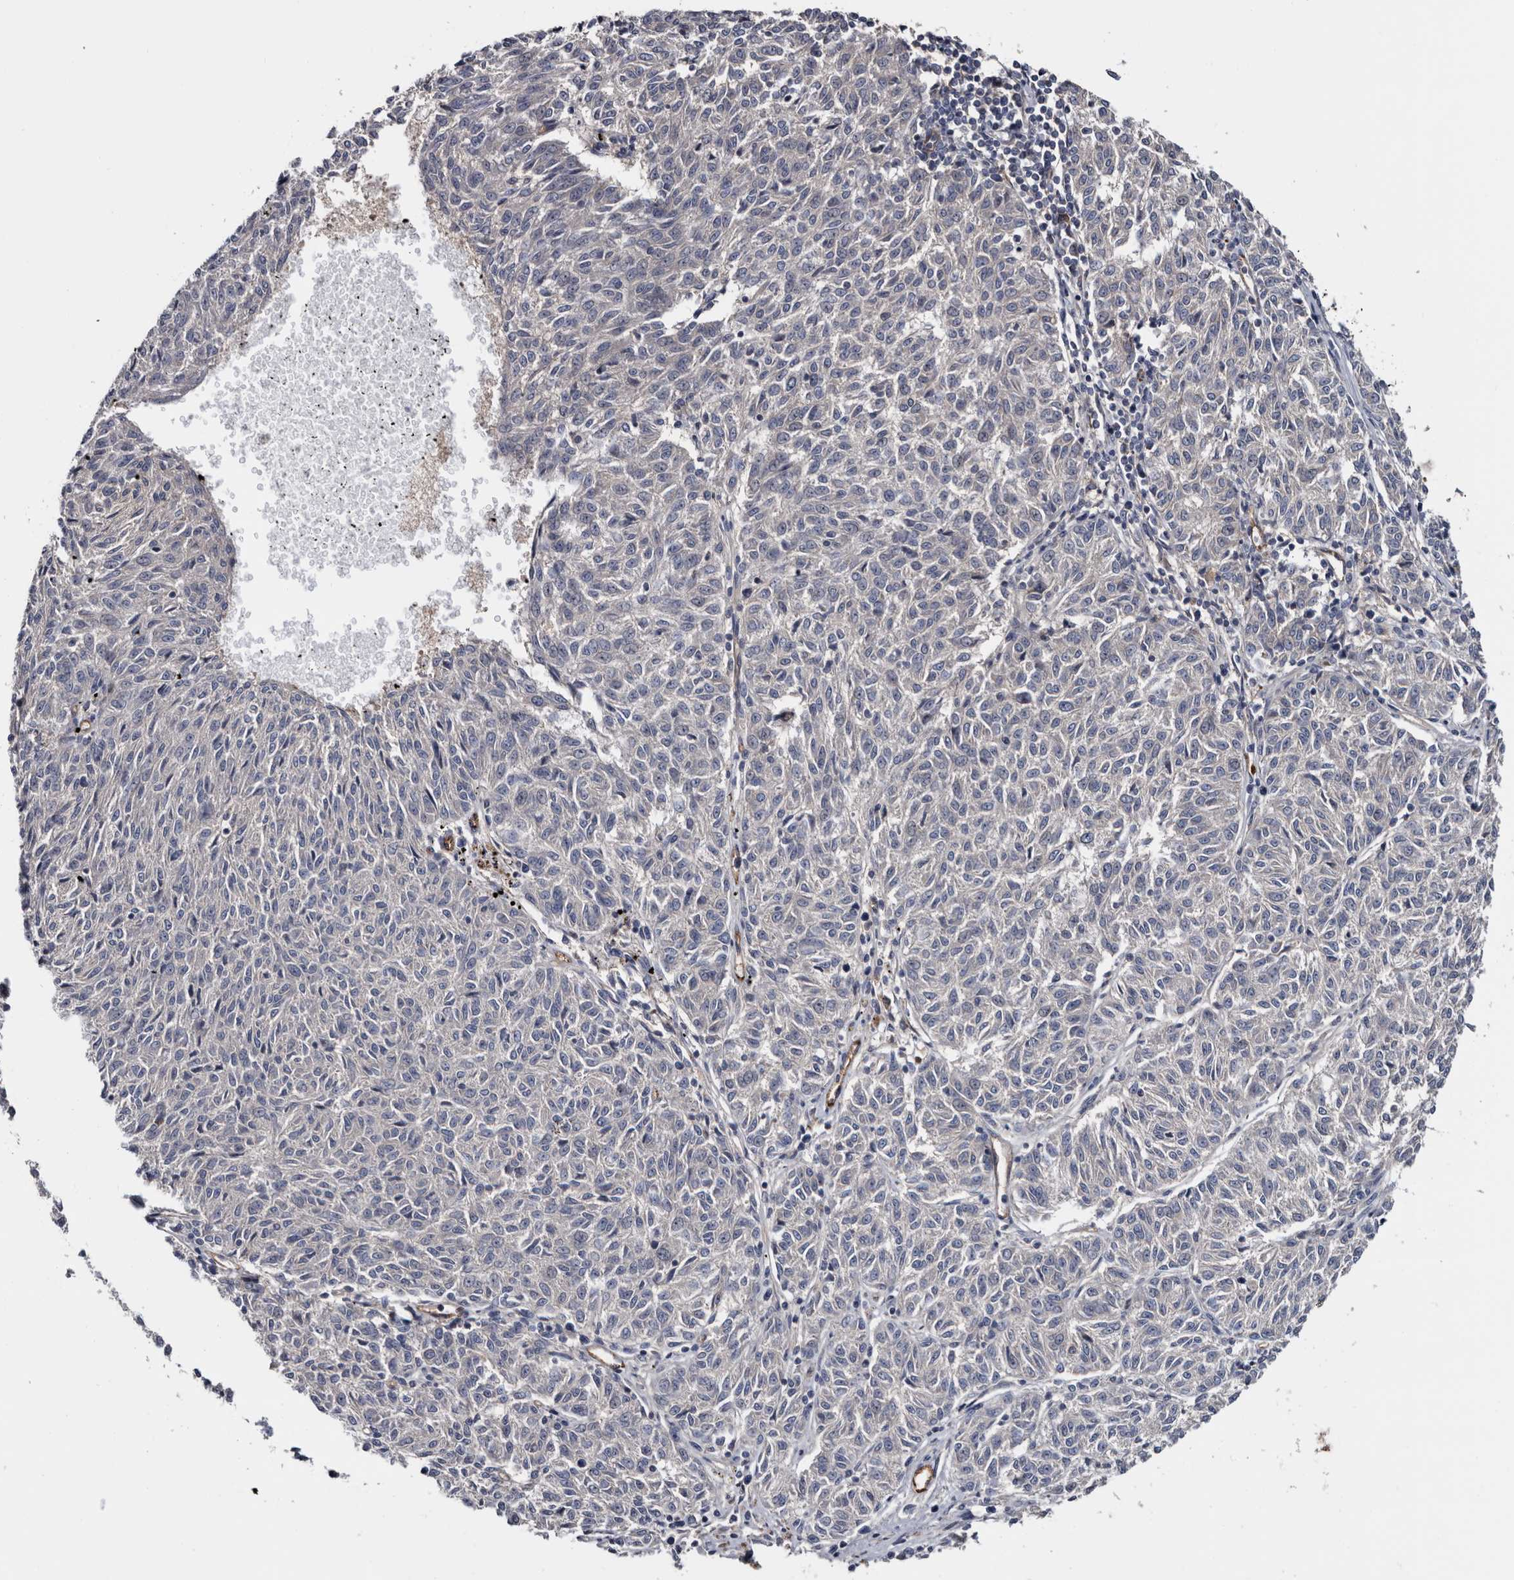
{"staining": {"intensity": "negative", "quantity": "none", "location": "none"}, "tissue": "melanoma", "cell_type": "Tumor cells", "image_type": "cancer", "snomed": [{"axis": "morphology", "description": "Malignant melanoma, NOS"}, {"axis": "topography", "description": "Skin"}], "caption": "Human melanoma stained for a protein using immunohistochemistry shows no staining in tumor cells.", "gene": "TSPAN17", "patient": {"sex": "female", "age": 72}}